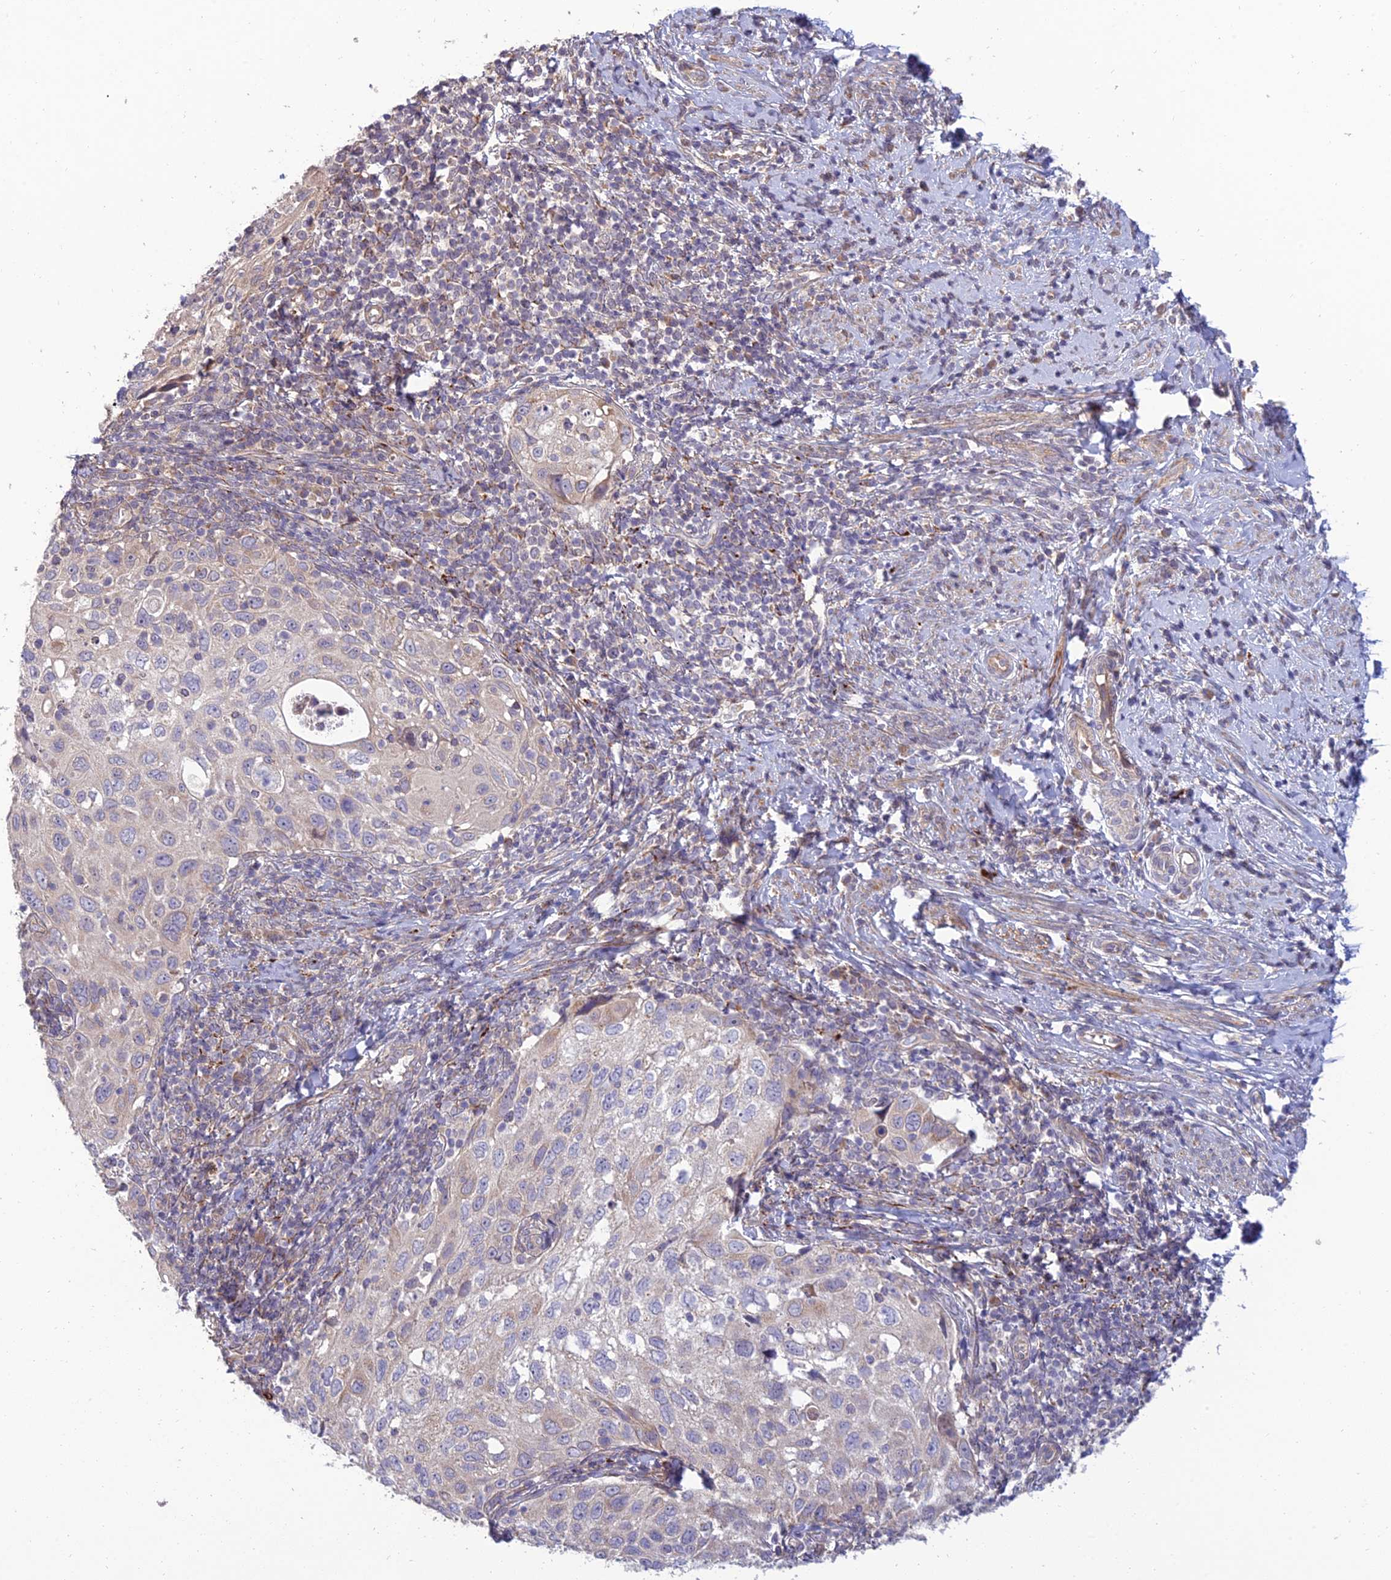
{"staining": {"intensity": "negative", "quantity": "none", "location": "none"}, "tissue": "cervical cancer", "cell_type": "Tumor cells", "image_type": "cancer", "snomed": [{"axis": "morphology", "description": "Squamous cell carcinoma, NOS"}, {"axis": "topography", "description": "Cervix"}], "caption": "A photomicrograph of human cervical cancer is negative for staining in tumor cells.", "gene": "C3orf20", "patient": {"sex": "female", "age": 70}}